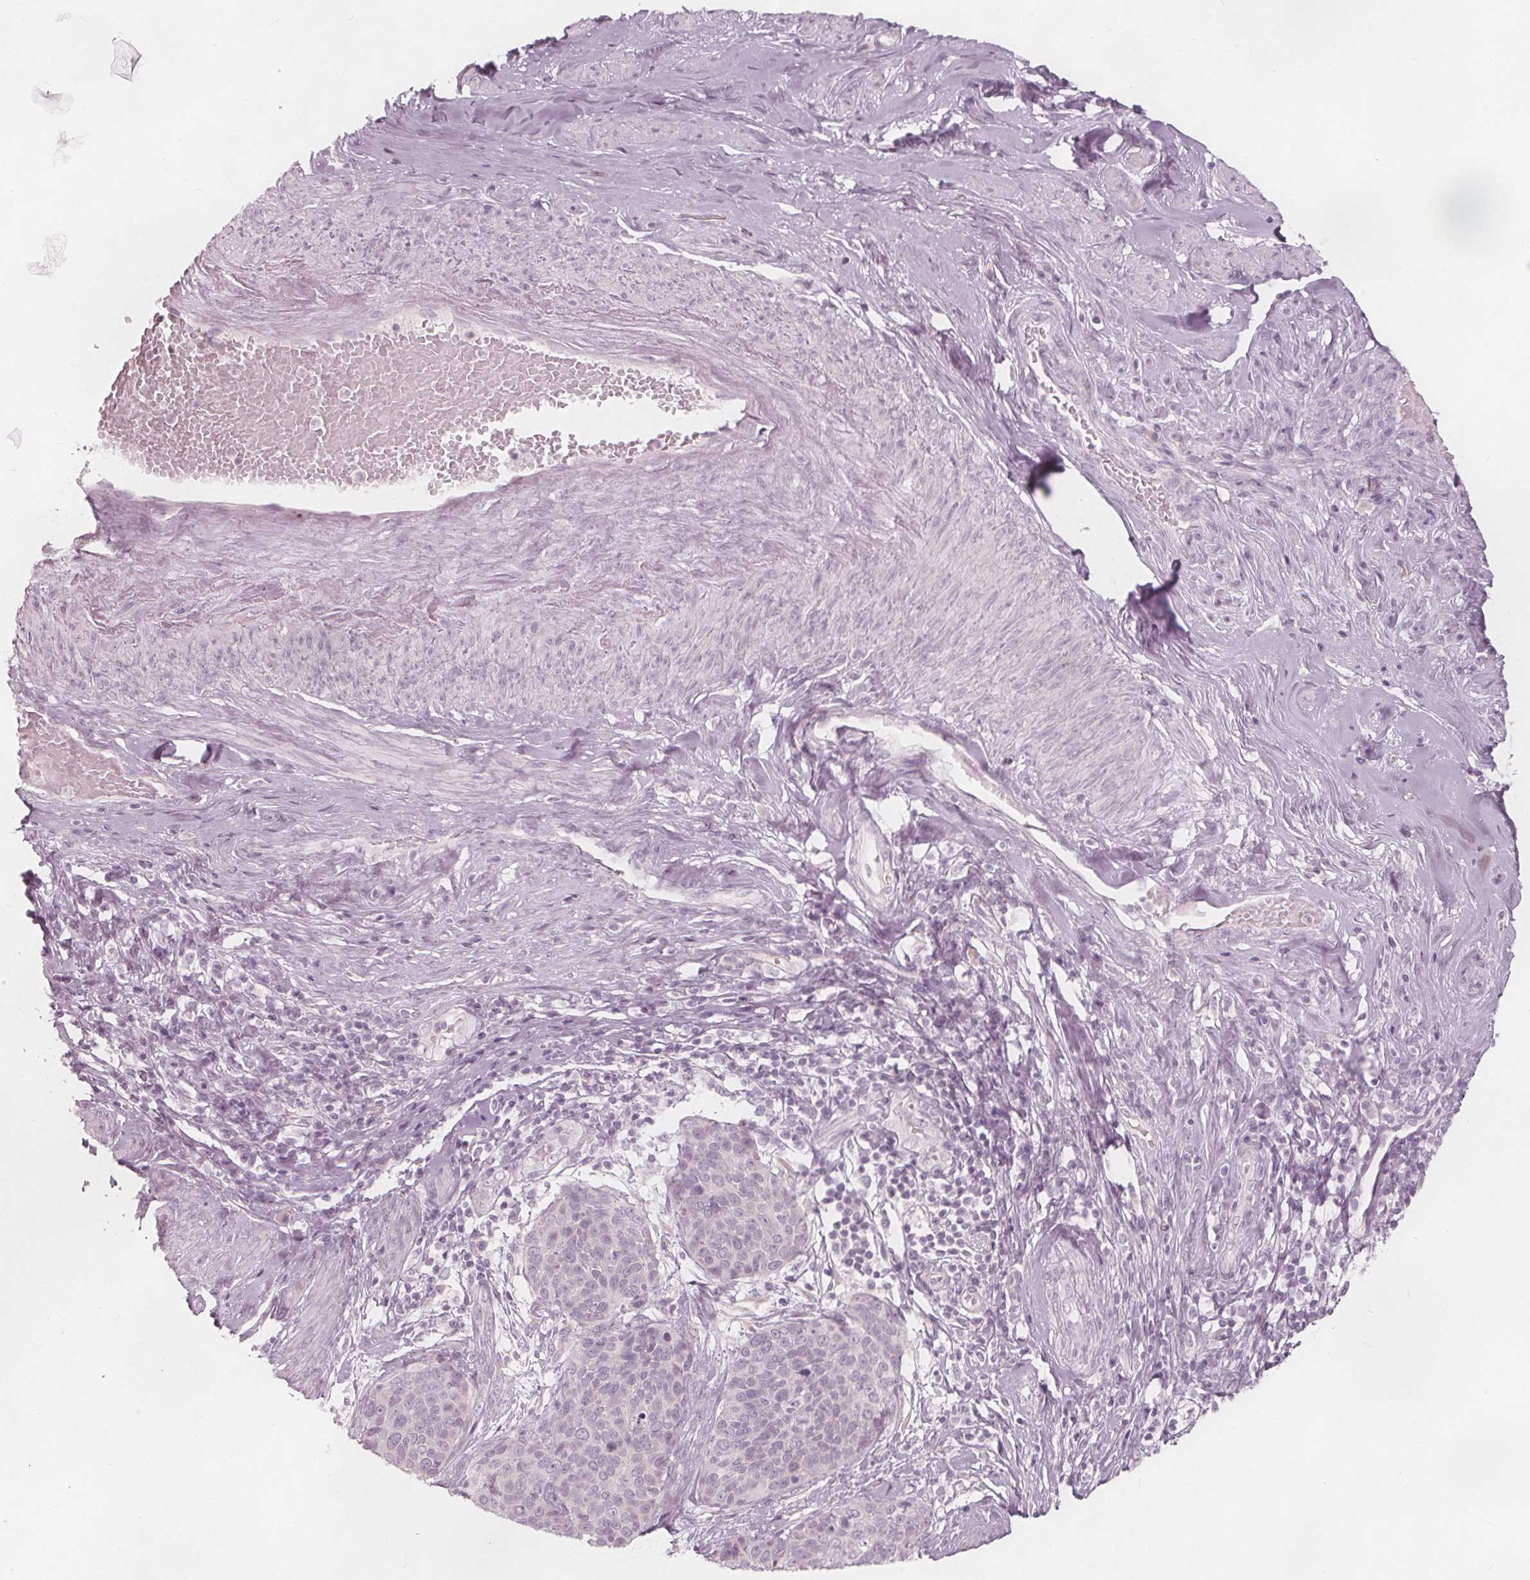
{"staining": {"intensity": "negative", "quantity": "none", "location": "none"}, "tissue": "cervical cancer", "cell_type": "Tumor cells", "image_type": "cancer", "snomed": [{"axis": "morphology", "description": "Squamous cell carcinoma, NOS"}, {"axis": "topography", "description": "Cervix"}], "caption": "Immunohistochemistry (IHC) of cervical squamous cell carcinoma demonstrates no staining in tumor cells. (DAB (3,3'-diaminobenzidine) IHC visualized using brightfield microscopy, high magnification).", "gene": "BRSK1", "patient": {"sex": "female", "age": 69}}